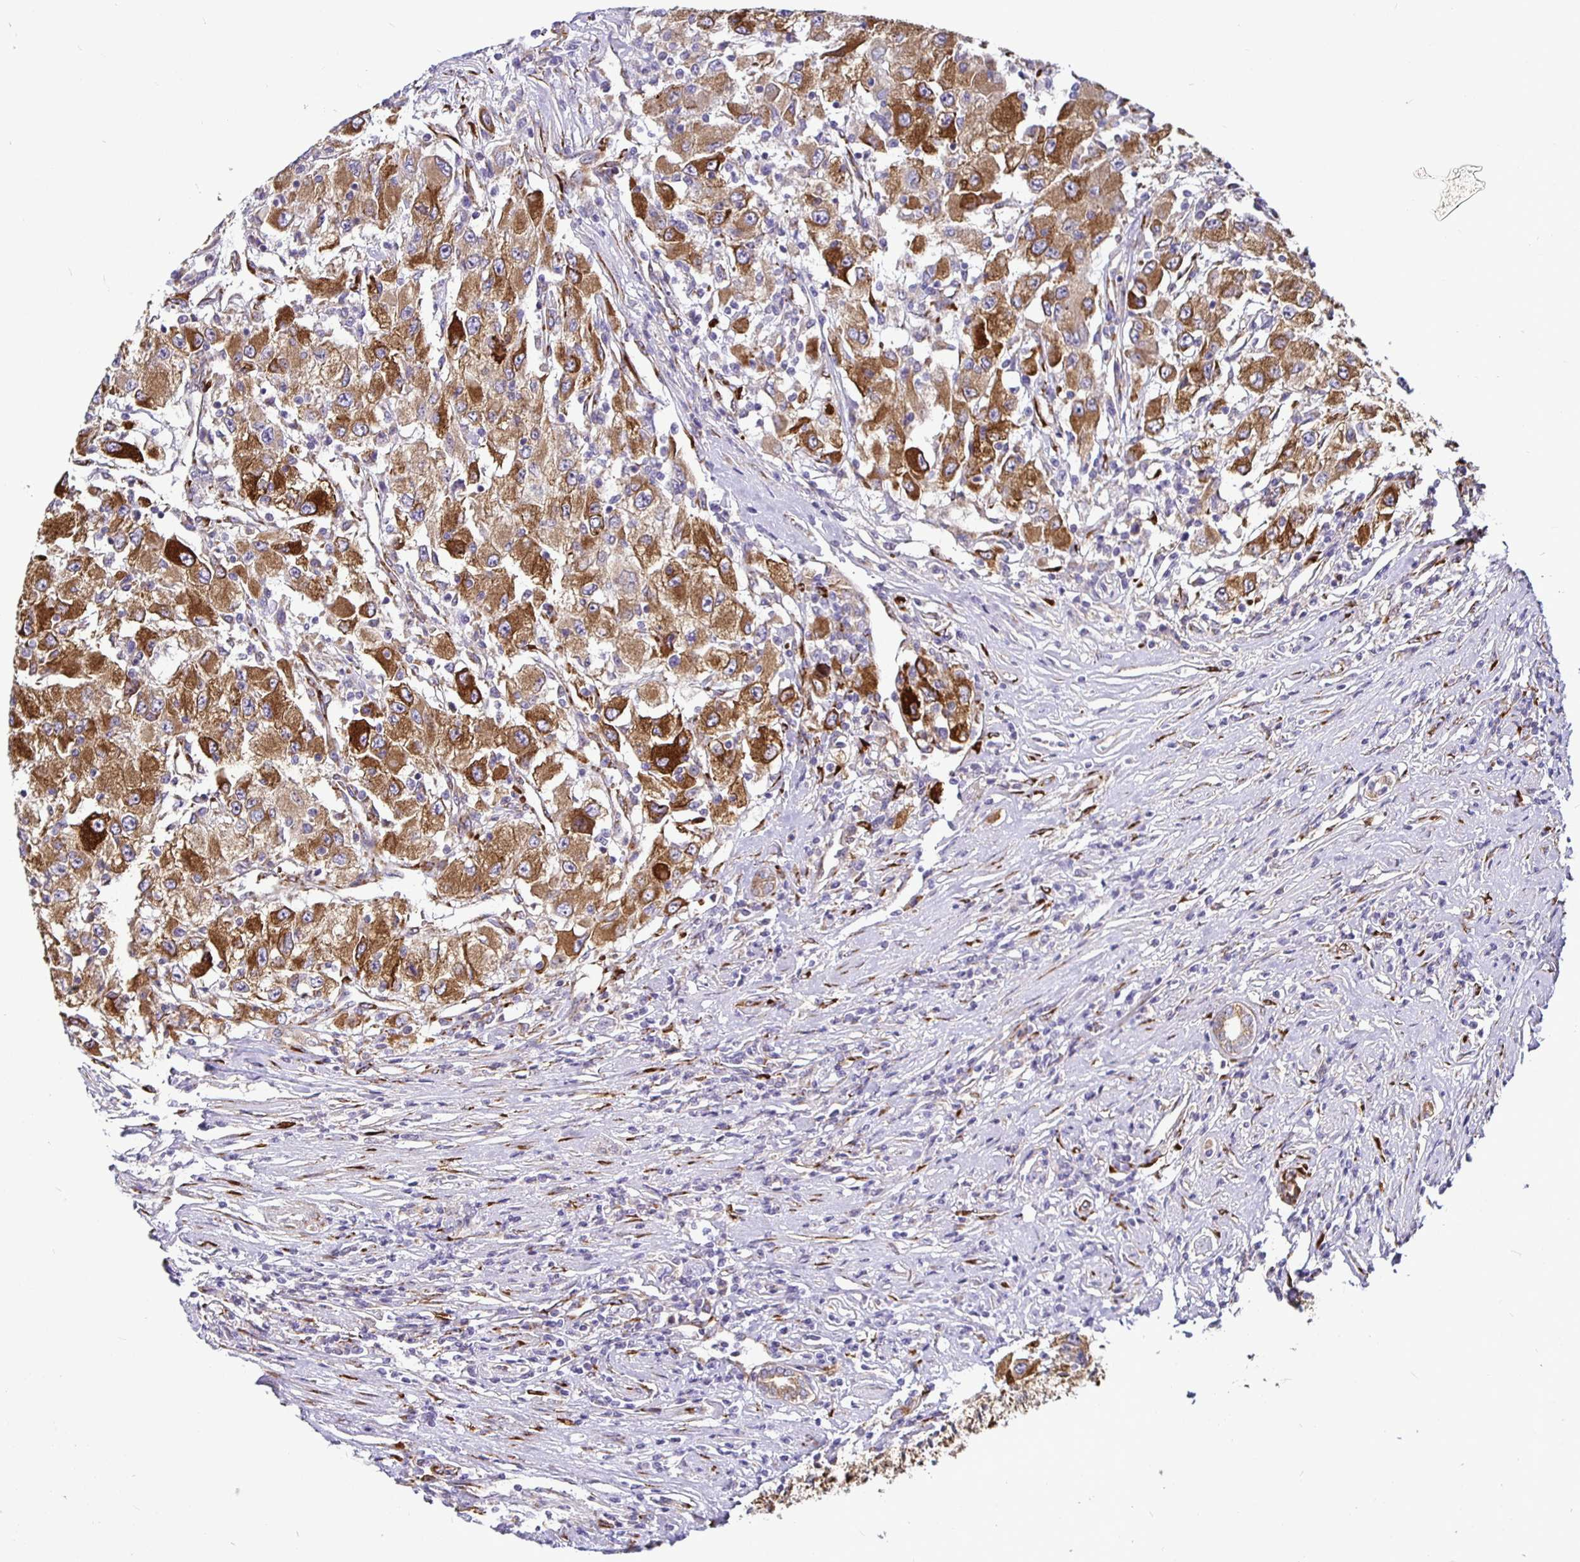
{"staining": {"intensity": "strong", "quantity": ">75%", "location": "cytoplasmic/membranous"}, "tissue": "renal cancer", "cell_type": "Tumor cells", "image_type": "cancer", "snomed": [{"axis": "morphology", "description": "Adenocarcinoma, NOS"}, {"axis": "topography", "description": "Kidney"}], "caption": "Renal cancer (adenocarcinoma) stained with IHC displays strong cytoplasmic/membranous staining in about >75% of tumor cells.", "gene": "P4HA2", "patient": {"sex": "female", "age": 67}}